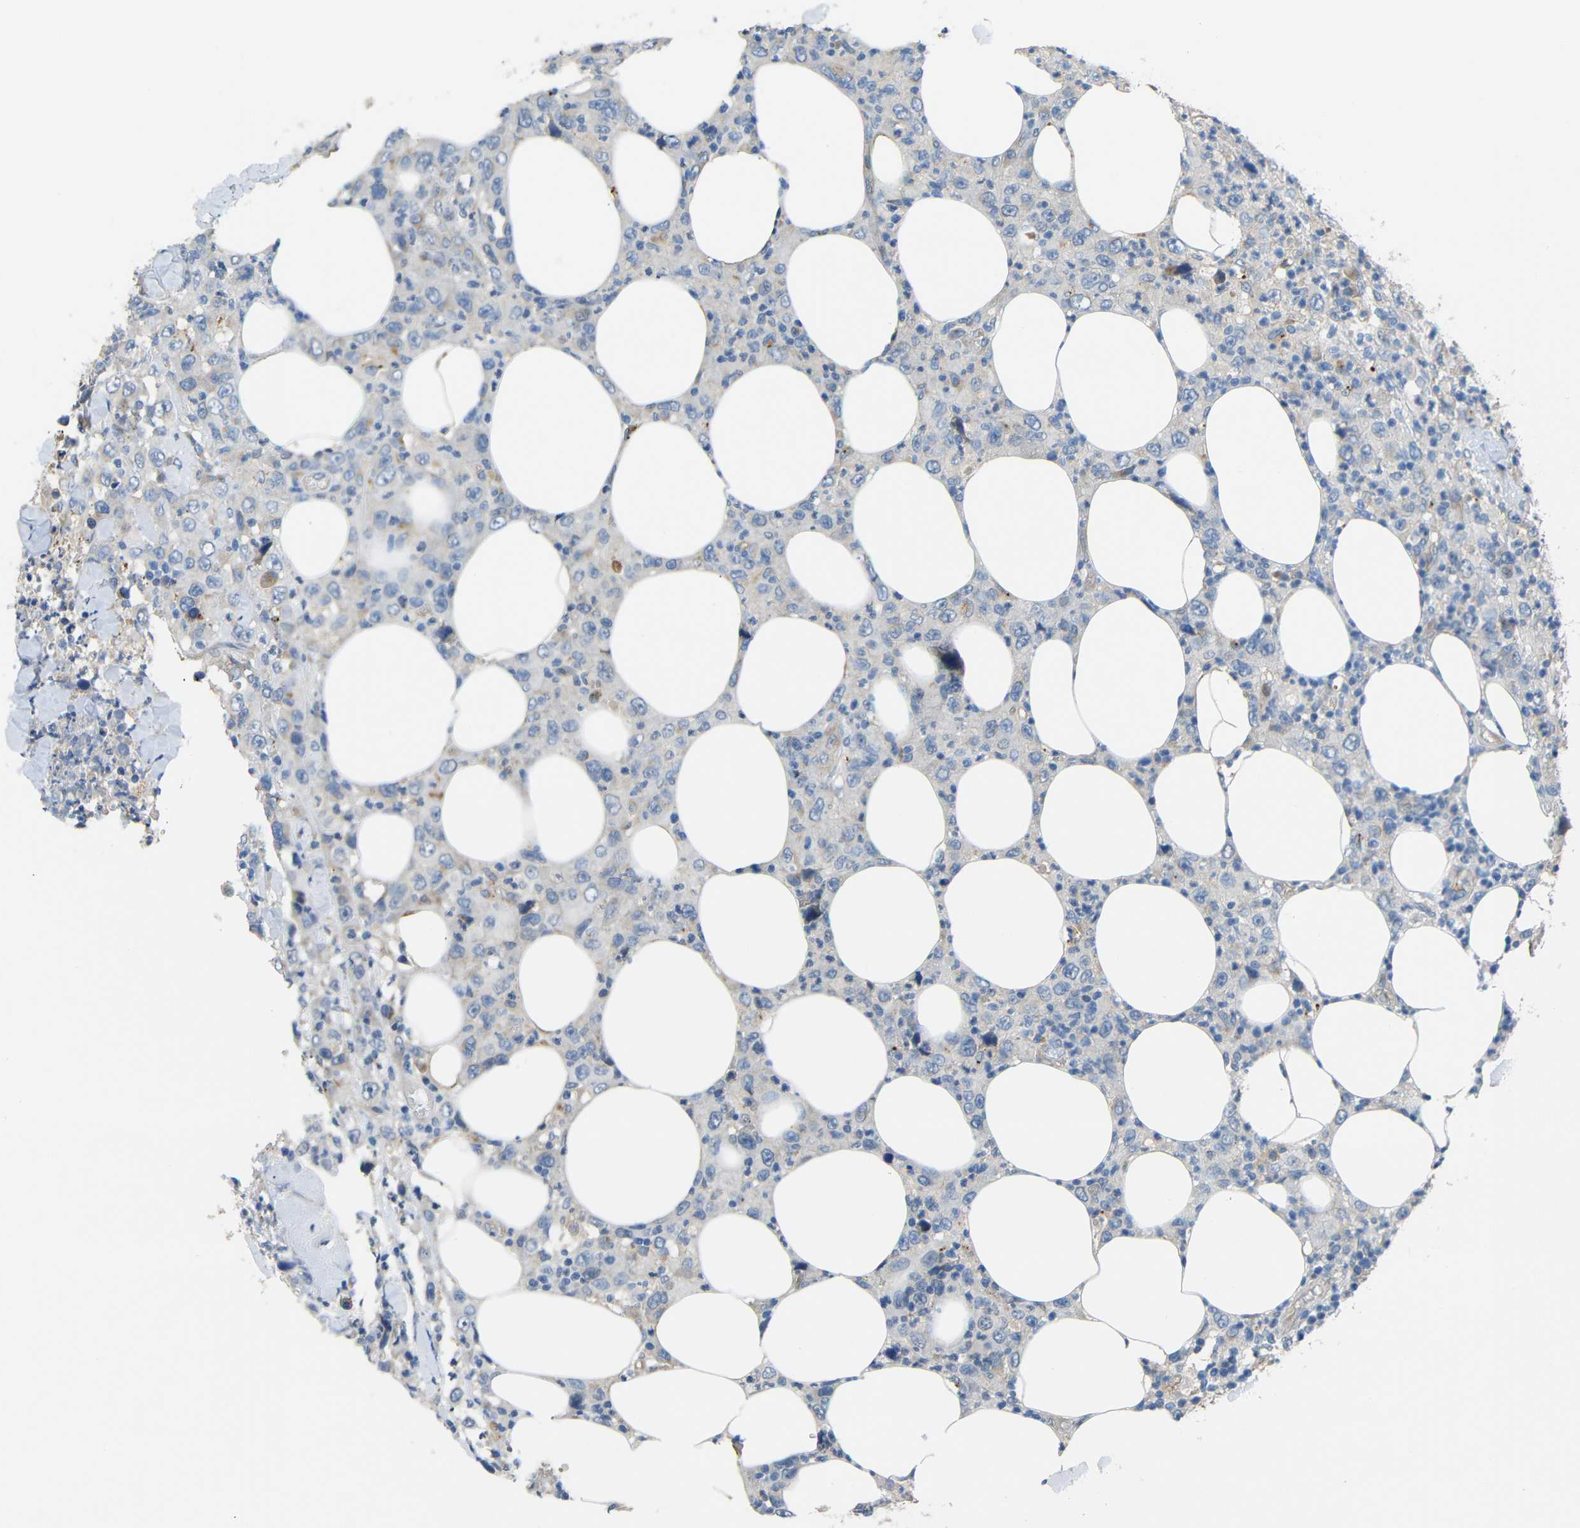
{"staining": {"intensity": "negative", "quantity": "none", "location": "none"}, "tissue": "thyroid cancer", "cell_type": "Tumor cells", "image_type": "cancer", "snomed": [{"axis": "morphology", "description": "Carcinoma, NOS"}, {"axis": "topography", "description": "Thyroid gland"}], "caption": "Immunohistochemistry histopathology image of neoplastic tissue: human carcinoma (thyroid) stained with DAB exhibits no significant protein expression in tumor cells.", "gene": "SYPL1", "patient": {"sex": "female", "age": 77}}